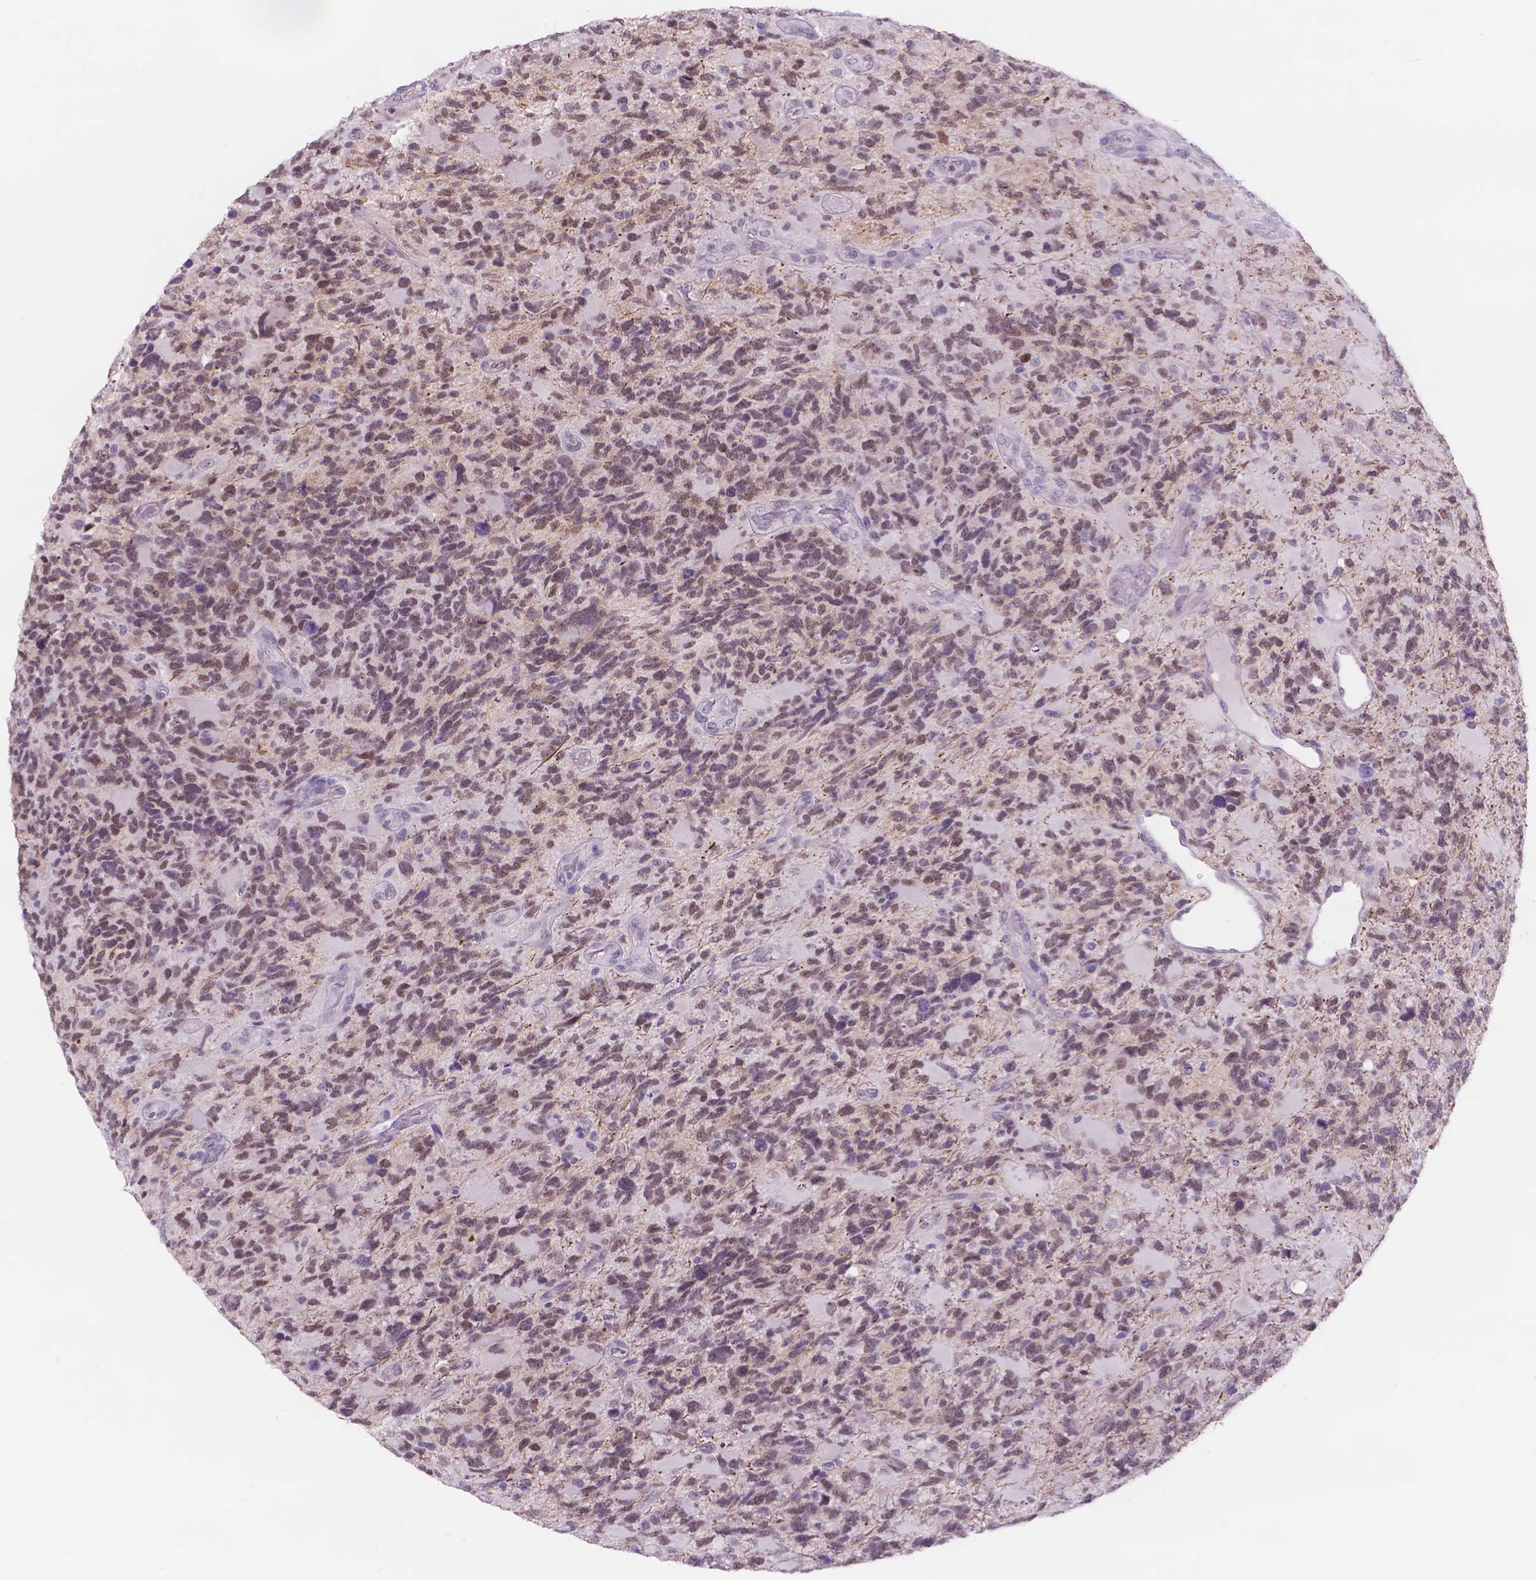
{"staining": {"intensity": "moderate", "quantity": ">75%", "location": "nuclear"}, "tissue": "glioma", "cell_type": "Tumor cells", "image_type": "cancer", "snomed": [{"axis": "morphology", "description": "Glioma, malignant, High grade"}, {"axis": "topography", "description": "Brain"}], "caption": "Immunohistochemistry (IHC) photomicrograph of glioma stained for a protein (brown), which demonstrates medium levels of moderate nuclear expression in about >75% of tumor cells.", "gene": "DCC", "patient": {"sex": "female", "age": 71}}